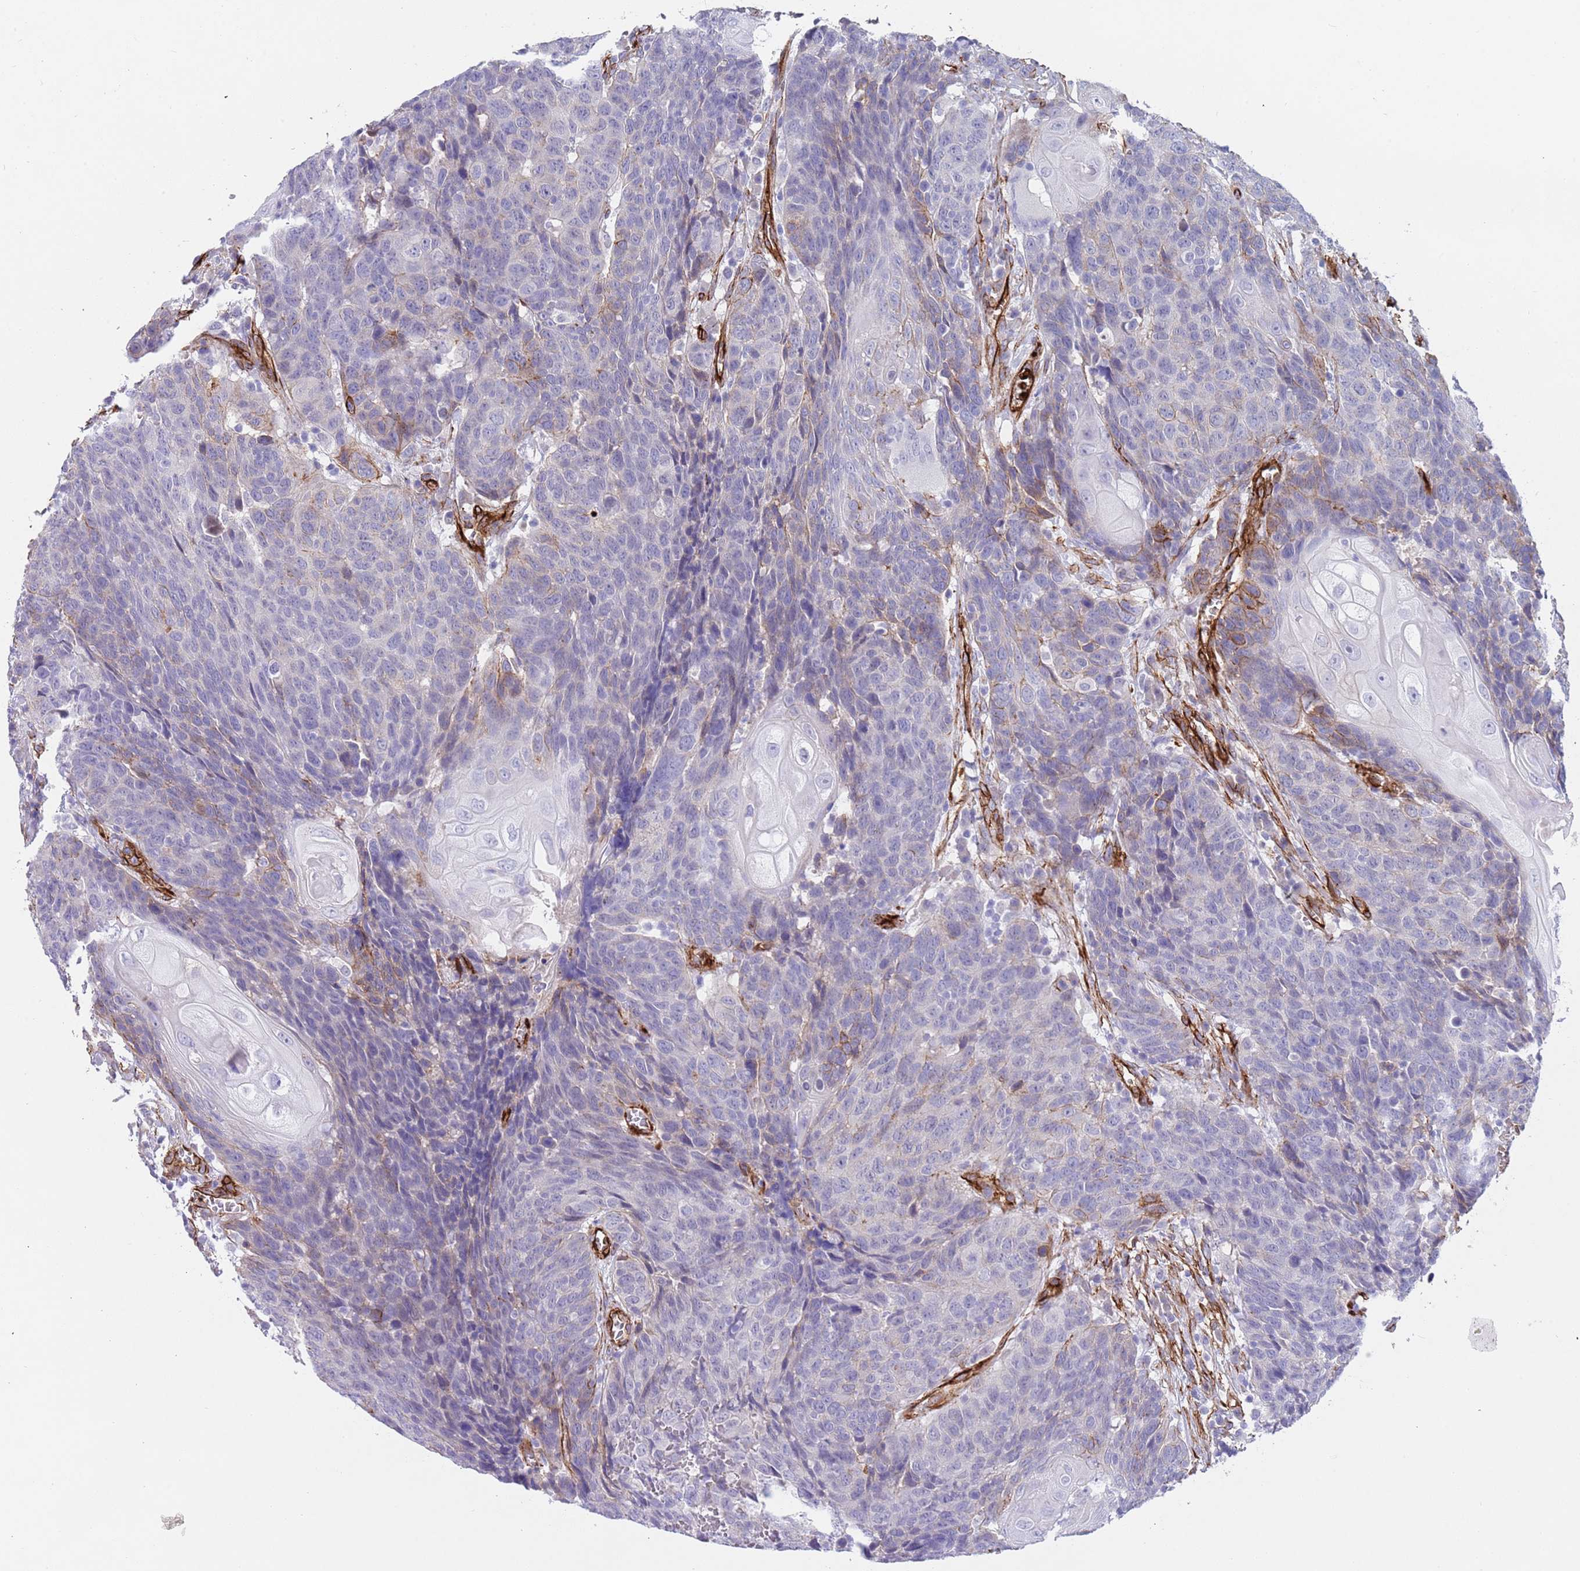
{"staining": {"intensity": "negative", "quantity": "none", "location": "none"}, "tissue": "head and neck cancer", "cell_type": "Tumor cells", "image_type": "cancer", "snomed": [{"axis": "morphology", "description": "Squamous cell carcinoma, NOS"}, {"axis": "topography", "description": "Head-Neck"}], "caption": "DAB immunohistochemical staining of human head and neck cancer reveals no significant positivity in tumor cells.", "gene": "CAV2", "patient": {"sex": "male", "age": 66}}